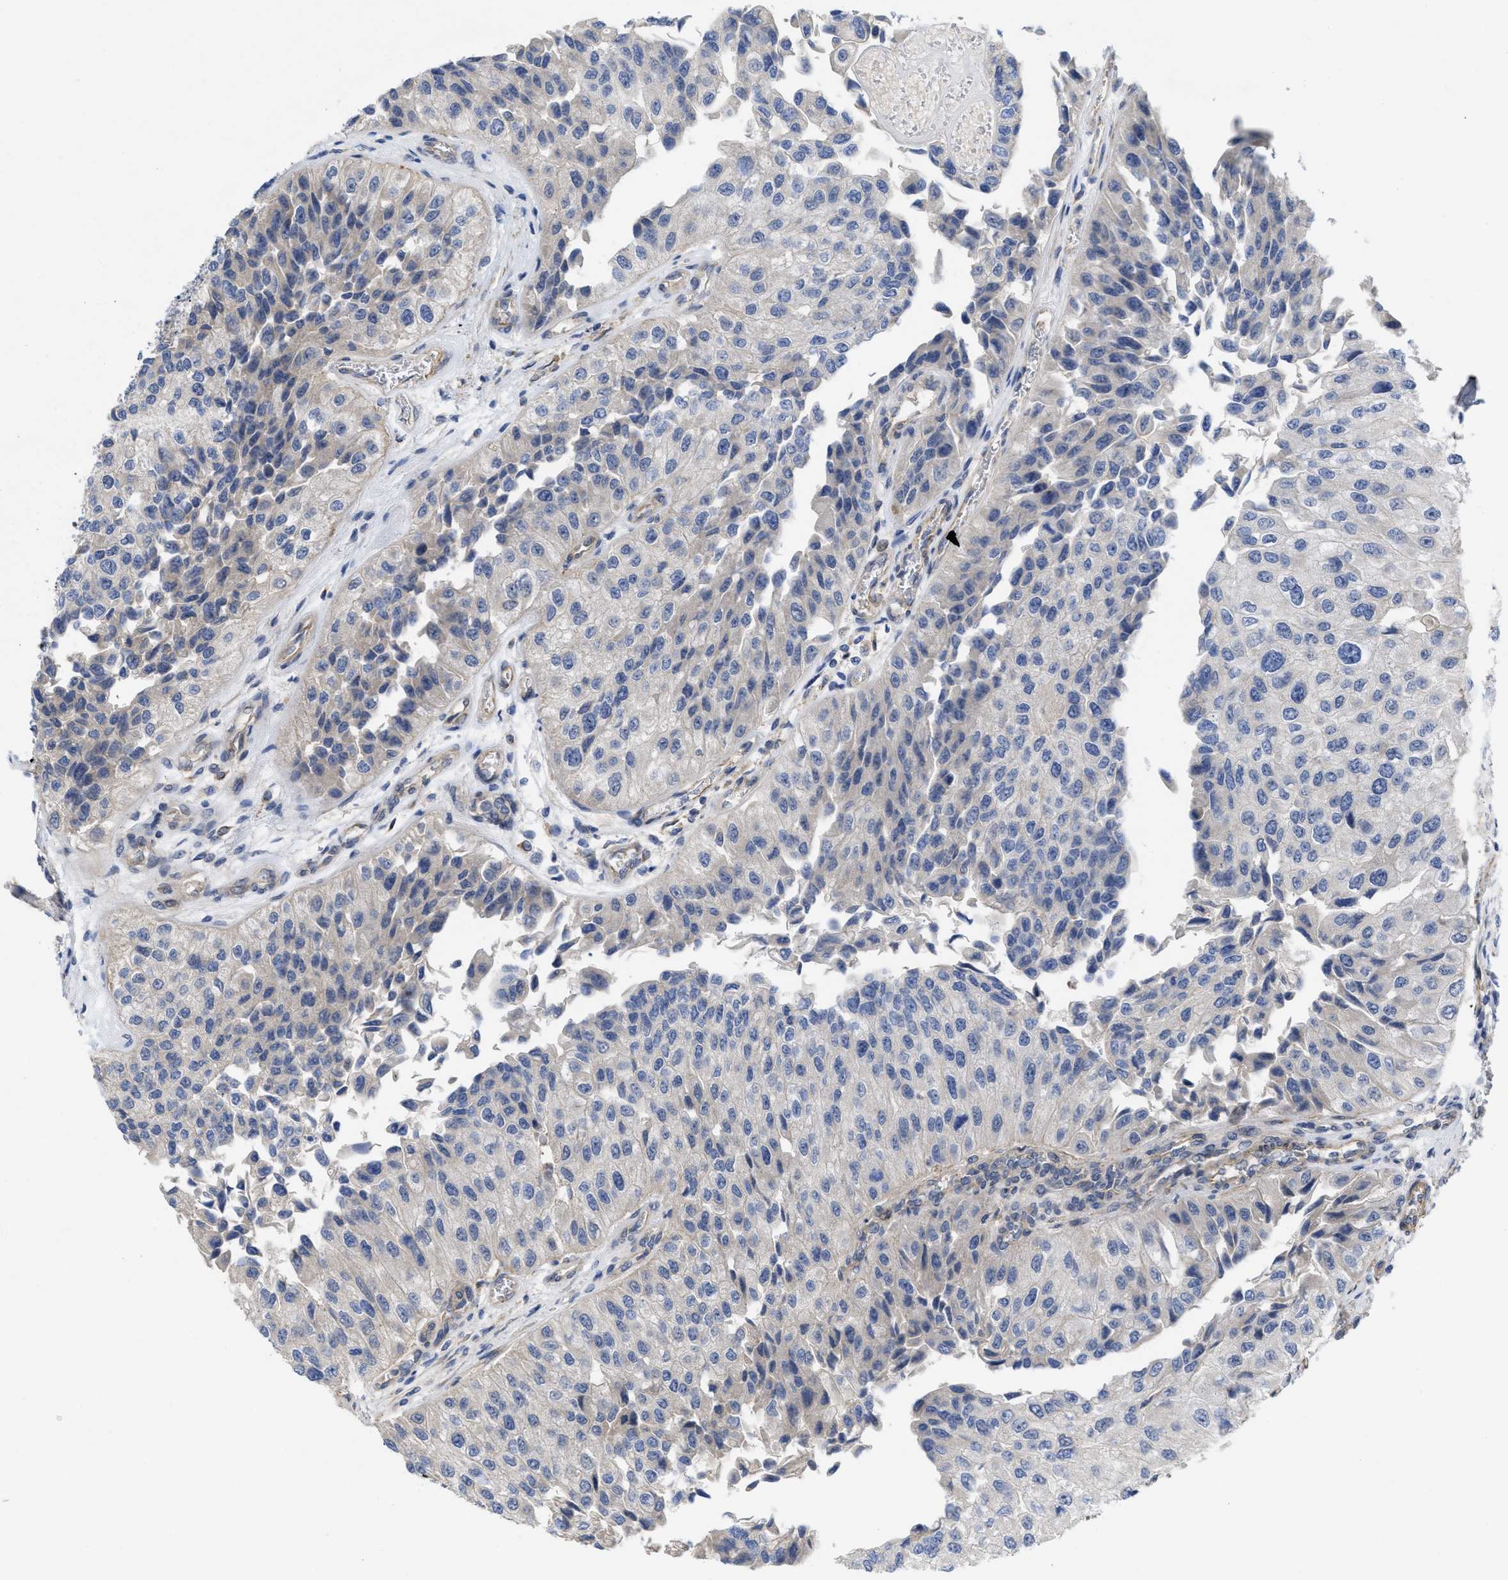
{"staining": {"intensity": "weak", "quantity": "<25%", "location": "cytoplasmic/membranous"}, "tissue": "urothelial cancer", "cell_type": "Tumor cells", "image_type": "cancer", "snomed": [{"axis": "morphology", "description": "Urothelial carcinoma, High grade"}, {"axis": "topography", "description": "Kidney"}, {"axis": "topography", "description": "Urinary bladder"}], "caption": "A photomicrograph of urothelial cancer stained for a protein shows no brown staining in tumor cells.", "gene": "ARHGEF26", "patient": {"sex": "male", "age": 77}}